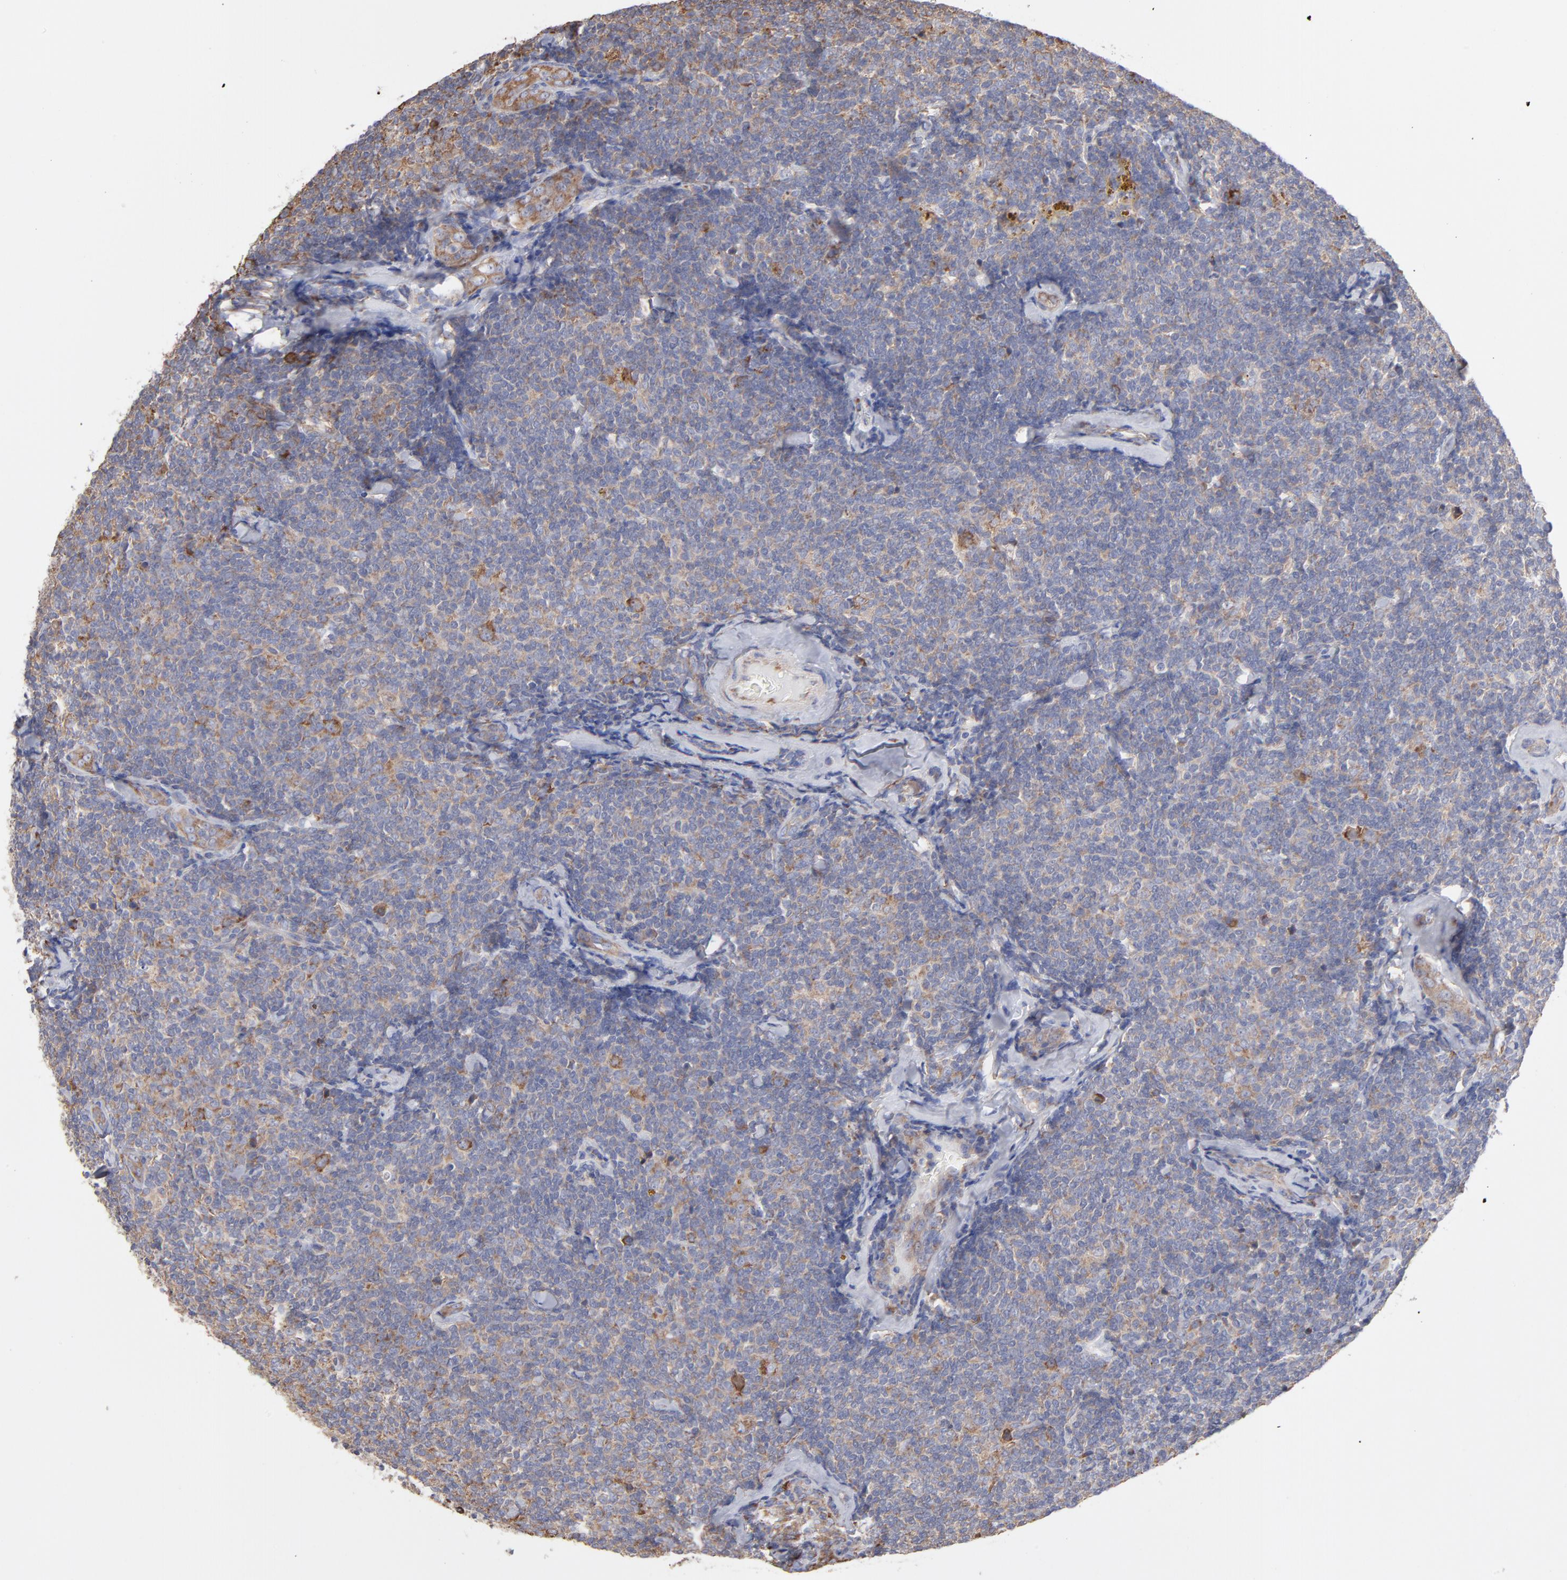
{"staining": {"intensity": "moderate", "quantity": "25%-75%", "location": "cytoplasmic/membranous"}, "tissue": "lymphoma", "cell_type": "Tumor cells", "image_type": "cancer", "snomed": [{"axis": "morphology", "description": "Malignant lymphoma, non-Hodgkin's type, Low grade"}, {"axis": "topography", "description": "Lymph node"}], "caption": "Immunohistochemistry (IHC) photomicrograph of malignant lymphoma, non-Hodgkin's type (low-grade) stained for a protein (brown), which demonstrates medium levels of moderate cytoplasmic/membranous positivity in approximately 25%-75% of tumor cells.", "gene": "RPL3", "patient": {"sex": "female", "age": 56}}